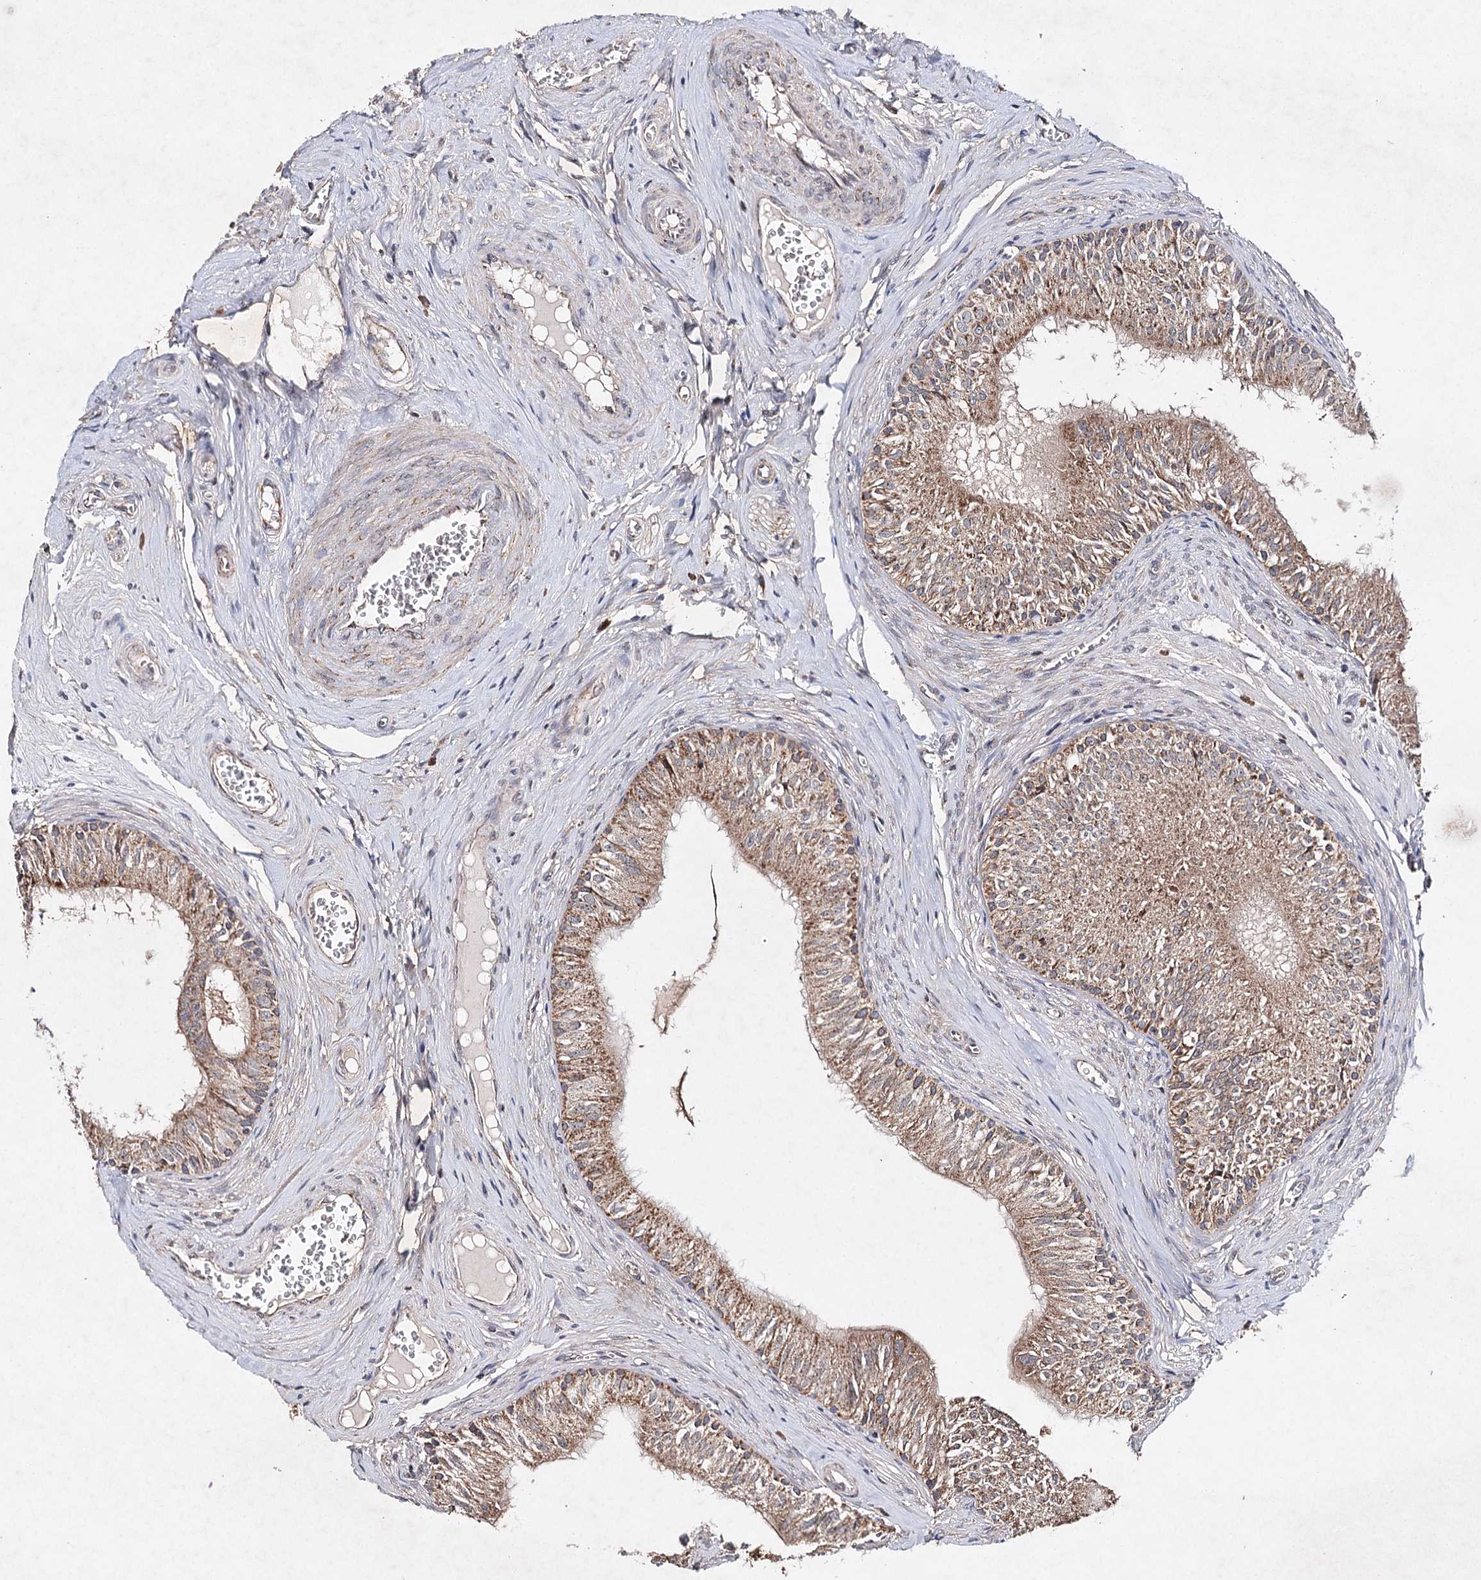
{"staining": {"intensity": "moderate", "quantity": ">75%", "location": "cytoplasmic/membranous"}, "tissue": "epididymis", "cell_type": "Glandular cells", "image_type": "normal", "snomed": [{"axis": "morphology", "description": "Normal tissue, NOS"}, {"axis": "topography", "description": "Epididymis"}], "caption": "Immunohistochemistry photomicrograph of normal epididymis: human epididymis stained using IHC exhibits medium levels of moderate protein expression localized specifically in the cytoplasmic/membranous of glandular cells, appearing as a cytoplasmic/membranous brown color.", "gene": "PIK3CB", "patient": {"sex": "male", "age": 46}}